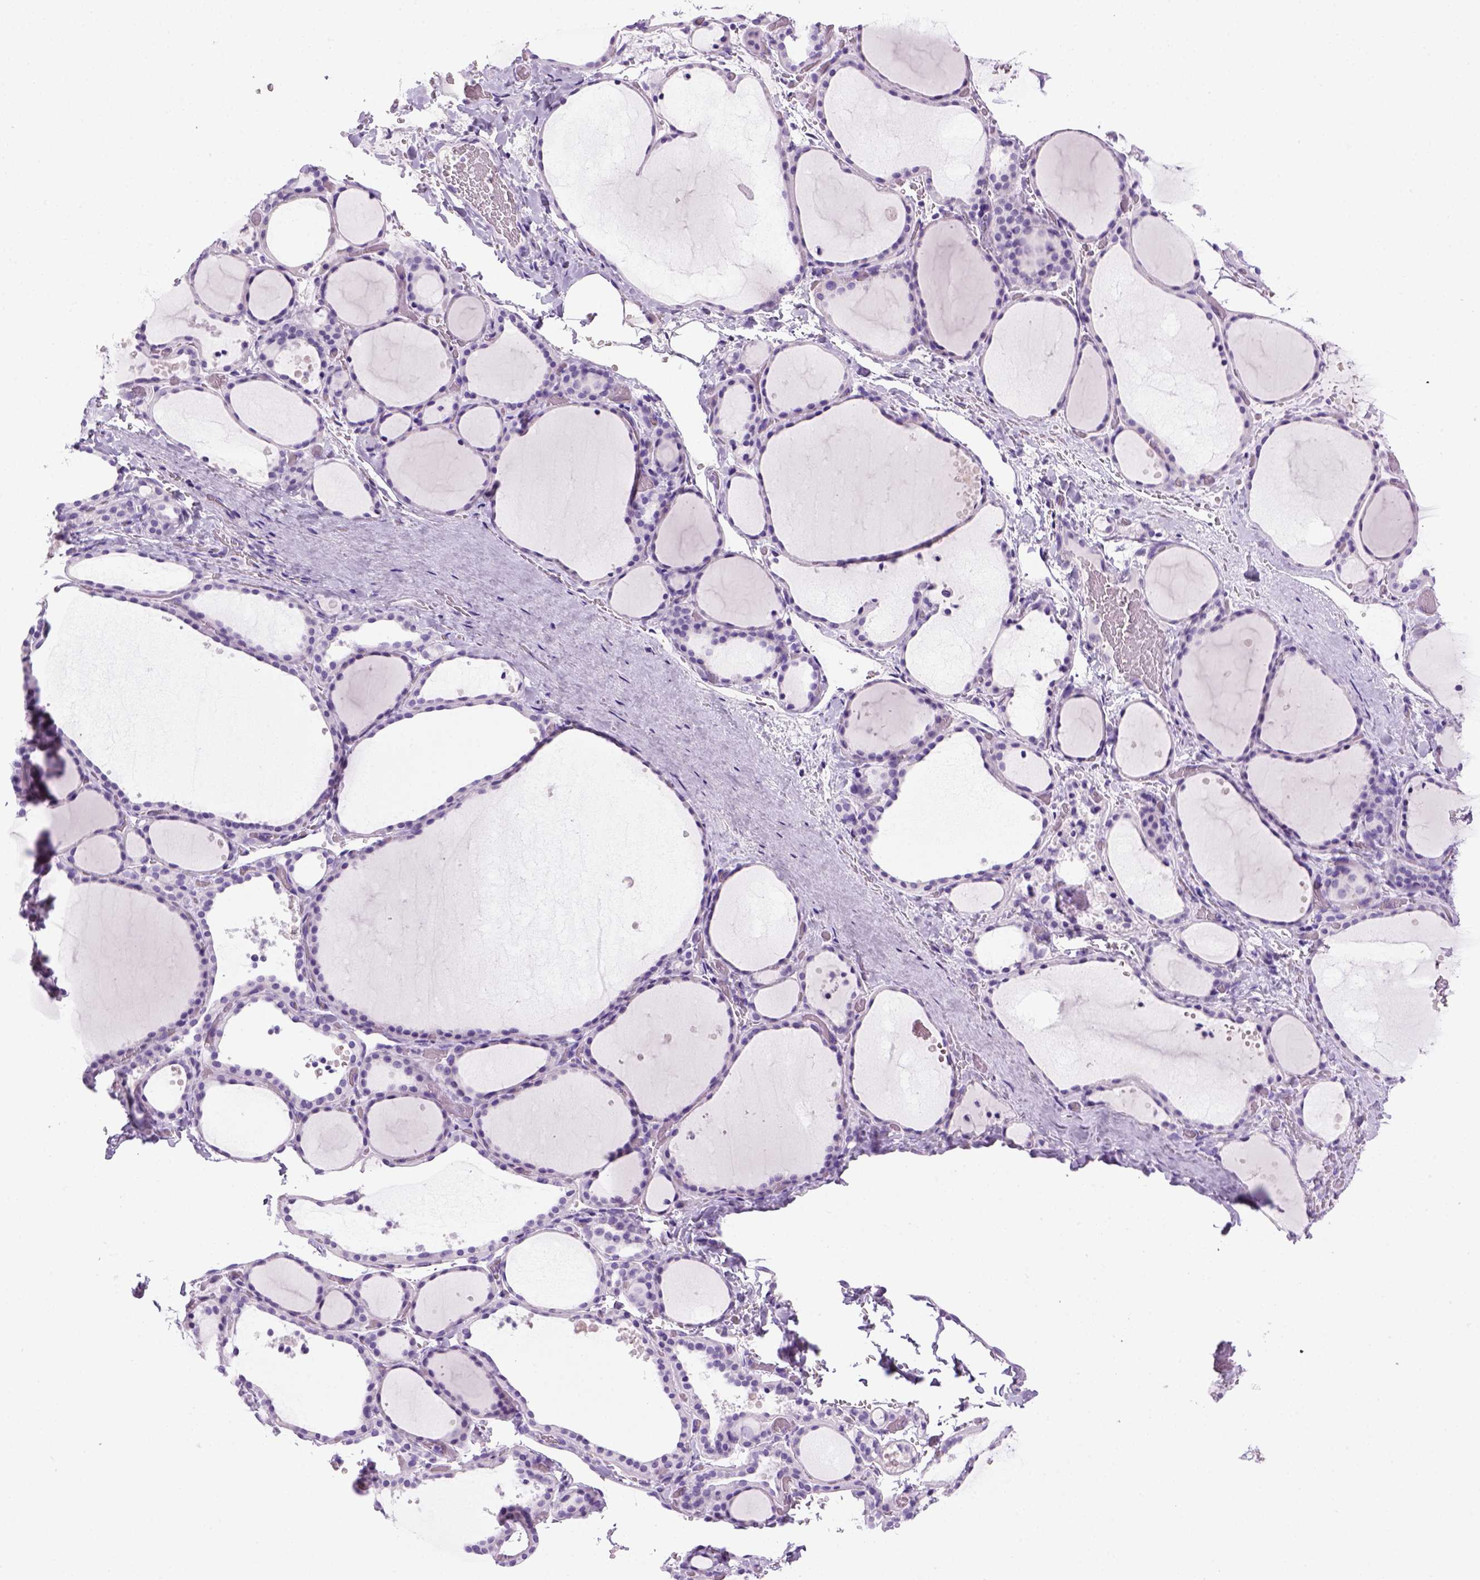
{"staining": {"intensity": "negative", "quantity": "none", "location": "none"}, "tissue": "thyroid gland", "cell_type": "Glandular cells", "image_type": "normal", "snomed": [{"axis": "morphology", "description": "Normal tissue, NOS"}, {"axis": "topography", "description": "Thyroid gland"}], "caption": "This is an immunohistochemistry photomicrograph of normal human thyroid gland. There is no staining in glandular cells.", "gene": "SGCG", "patient": {"sex": "female", "age": 36}}